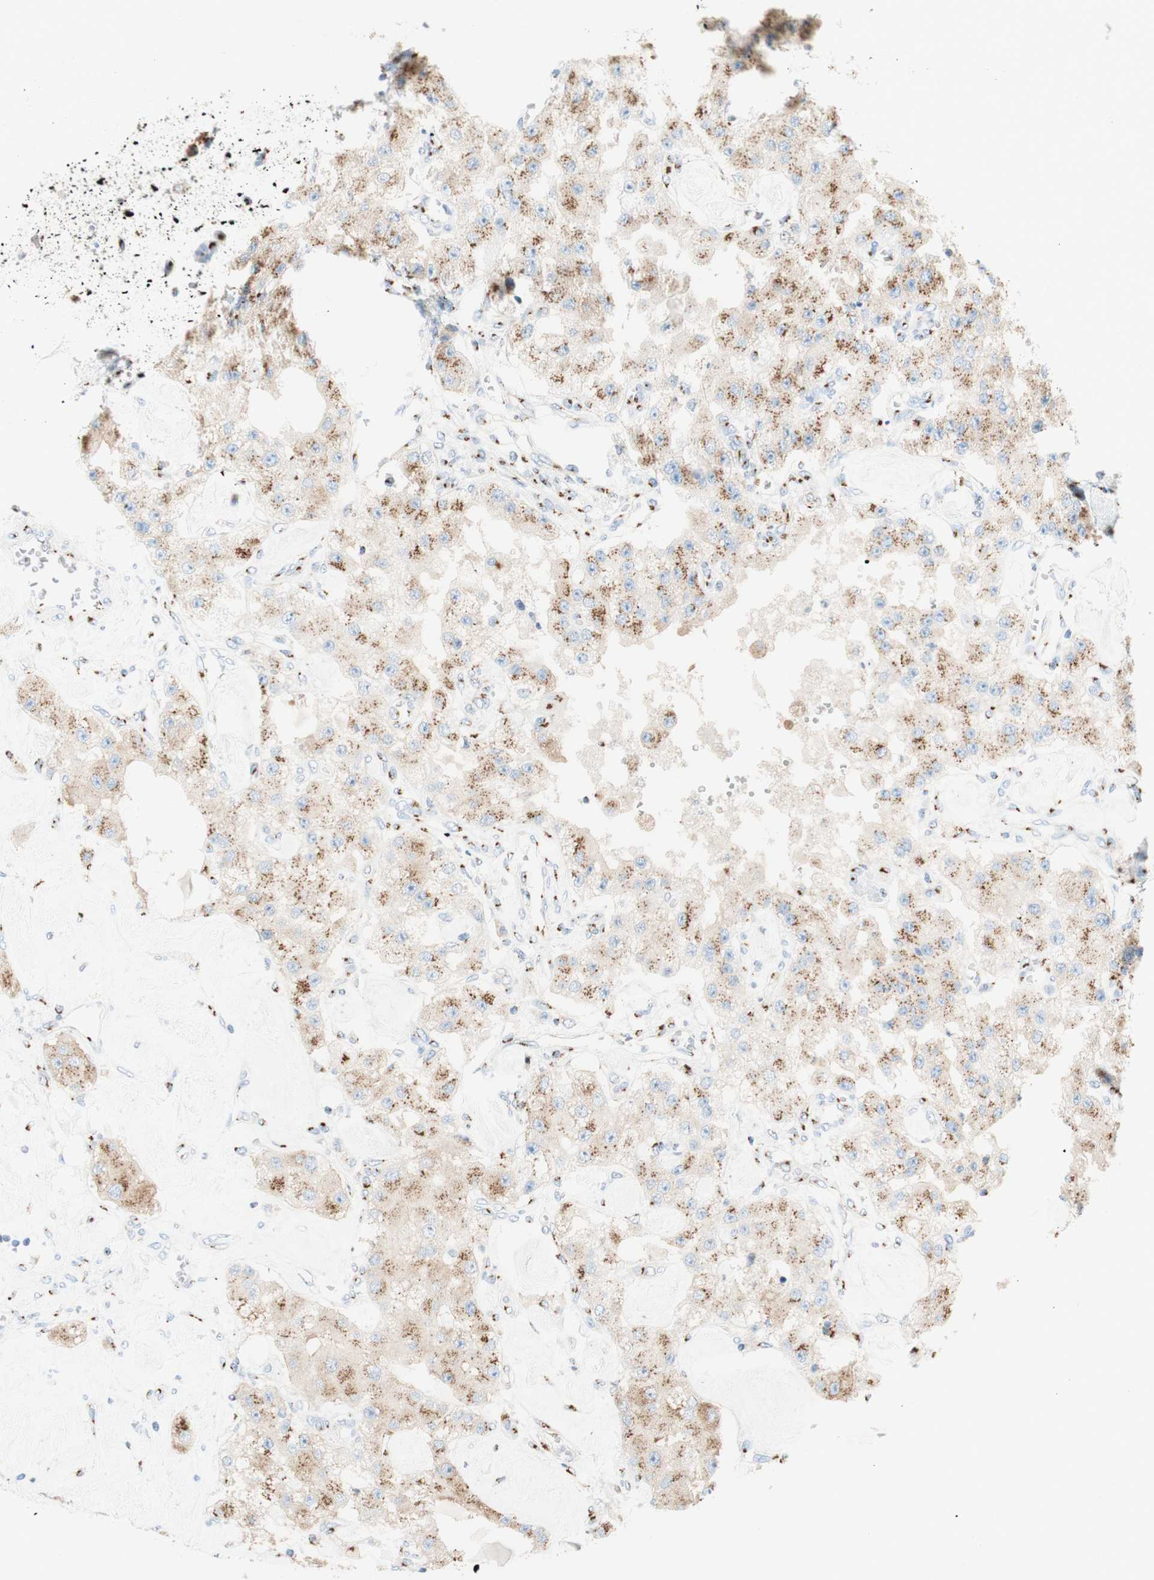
{"staining": {"intensity": "moderate", "quantity": ">75%", "location": "cytoplasmic/membranous"}, "tissue": "carcinoid", "cell_type": "Tumor cells", "image_type": "cancer", "snomed": [{"axis": "morphology", "description": "Carcinoid, malignant, NOS"}, {"axis": "topography", "description": "Pancreas"}], "caption": "Protein analysis of carcinoid (malignant) tissue demonstrates moderate cytoplasmic/membranous positivity in about >75% of tumor cells.", "gene": "GOLGB1", "patient": {"sex": "male", "age": 41}}